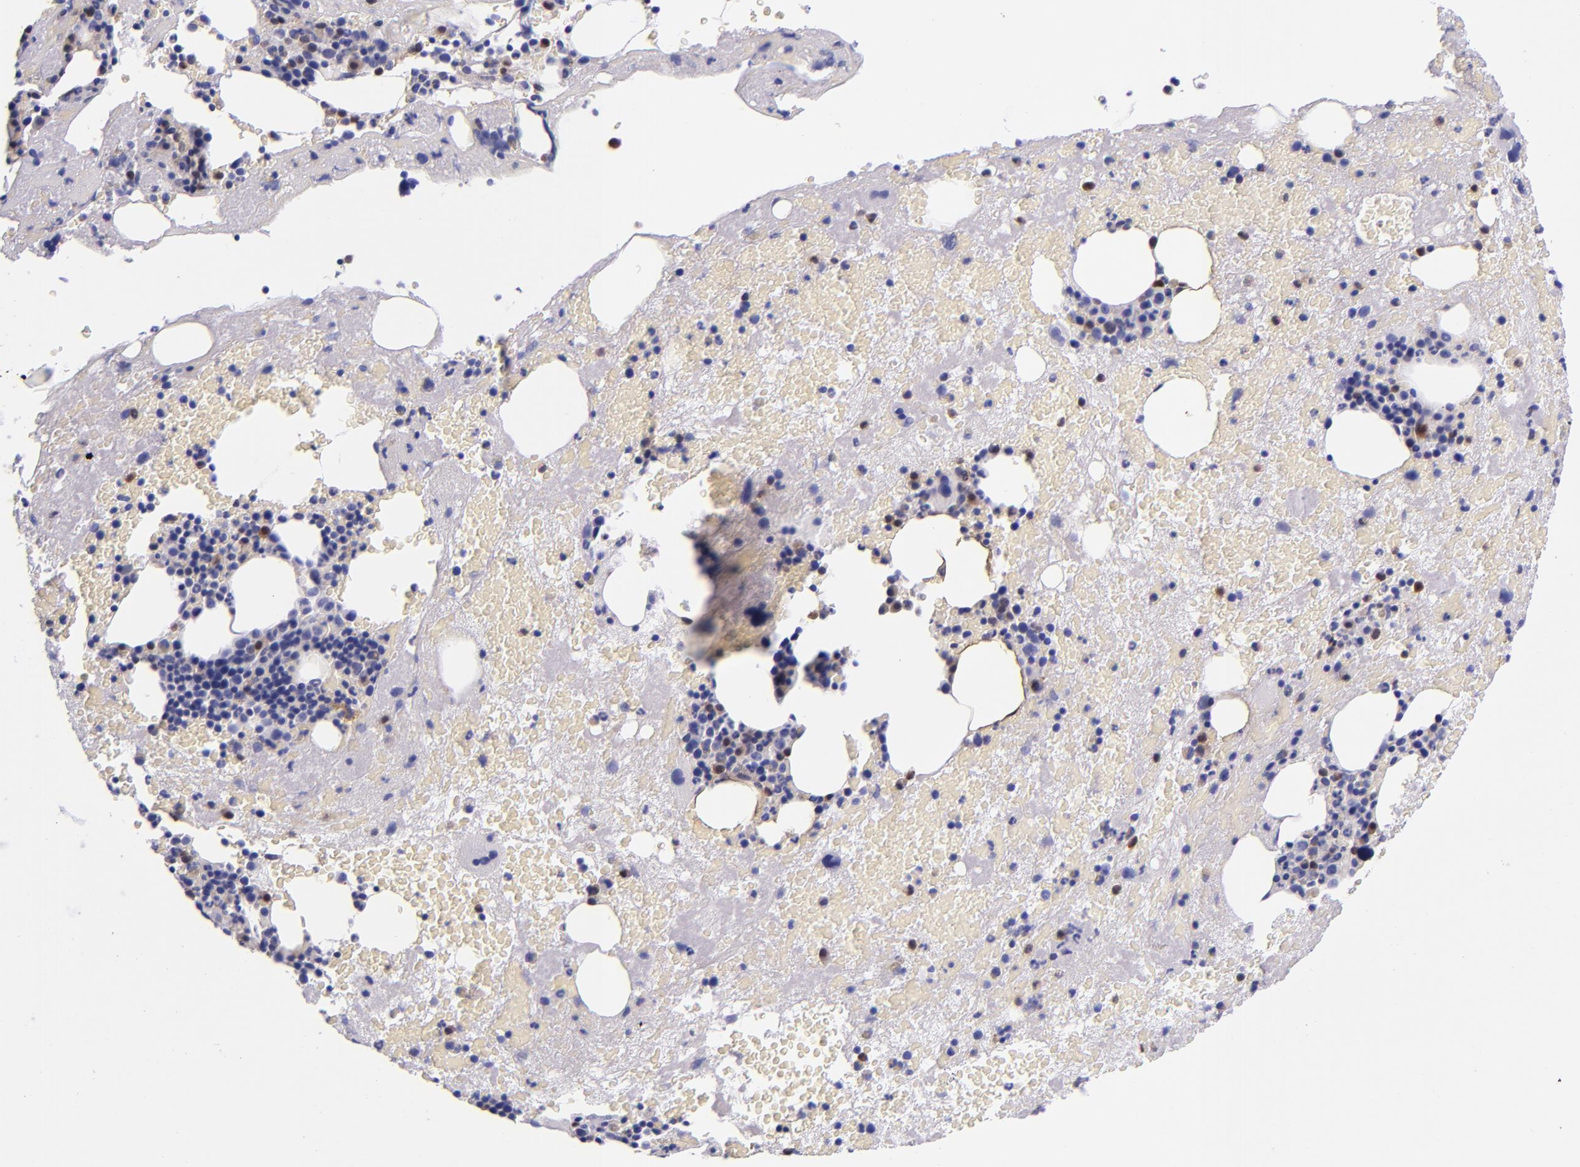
{"staining": {"intensity": "moderate", "quantity": "<25%", "location": "cytoplasmic/membranous,nuclear"}, "tissue": "bone marrow", "cell_type": "Hematopoietic cells", "image_type": "normal", "snomed": [{"axis": "morphology", "description": "Normal tissue, NOS"}, {"axis": "topography", "description": "Bone marrow"}], "caption": "DAB (3,3'-diaminobenzidine) immunohistochemical staining of benign bone marrow shows moderate cytoplasmic/membranous,nuclear protein positivity in about <25% of hematopoietic cells. (brown staining indicates protein expression, while blue staining denotes nuclei).", "gene": "LGALS1", "patient": {"sex": "male", "age": 76}}